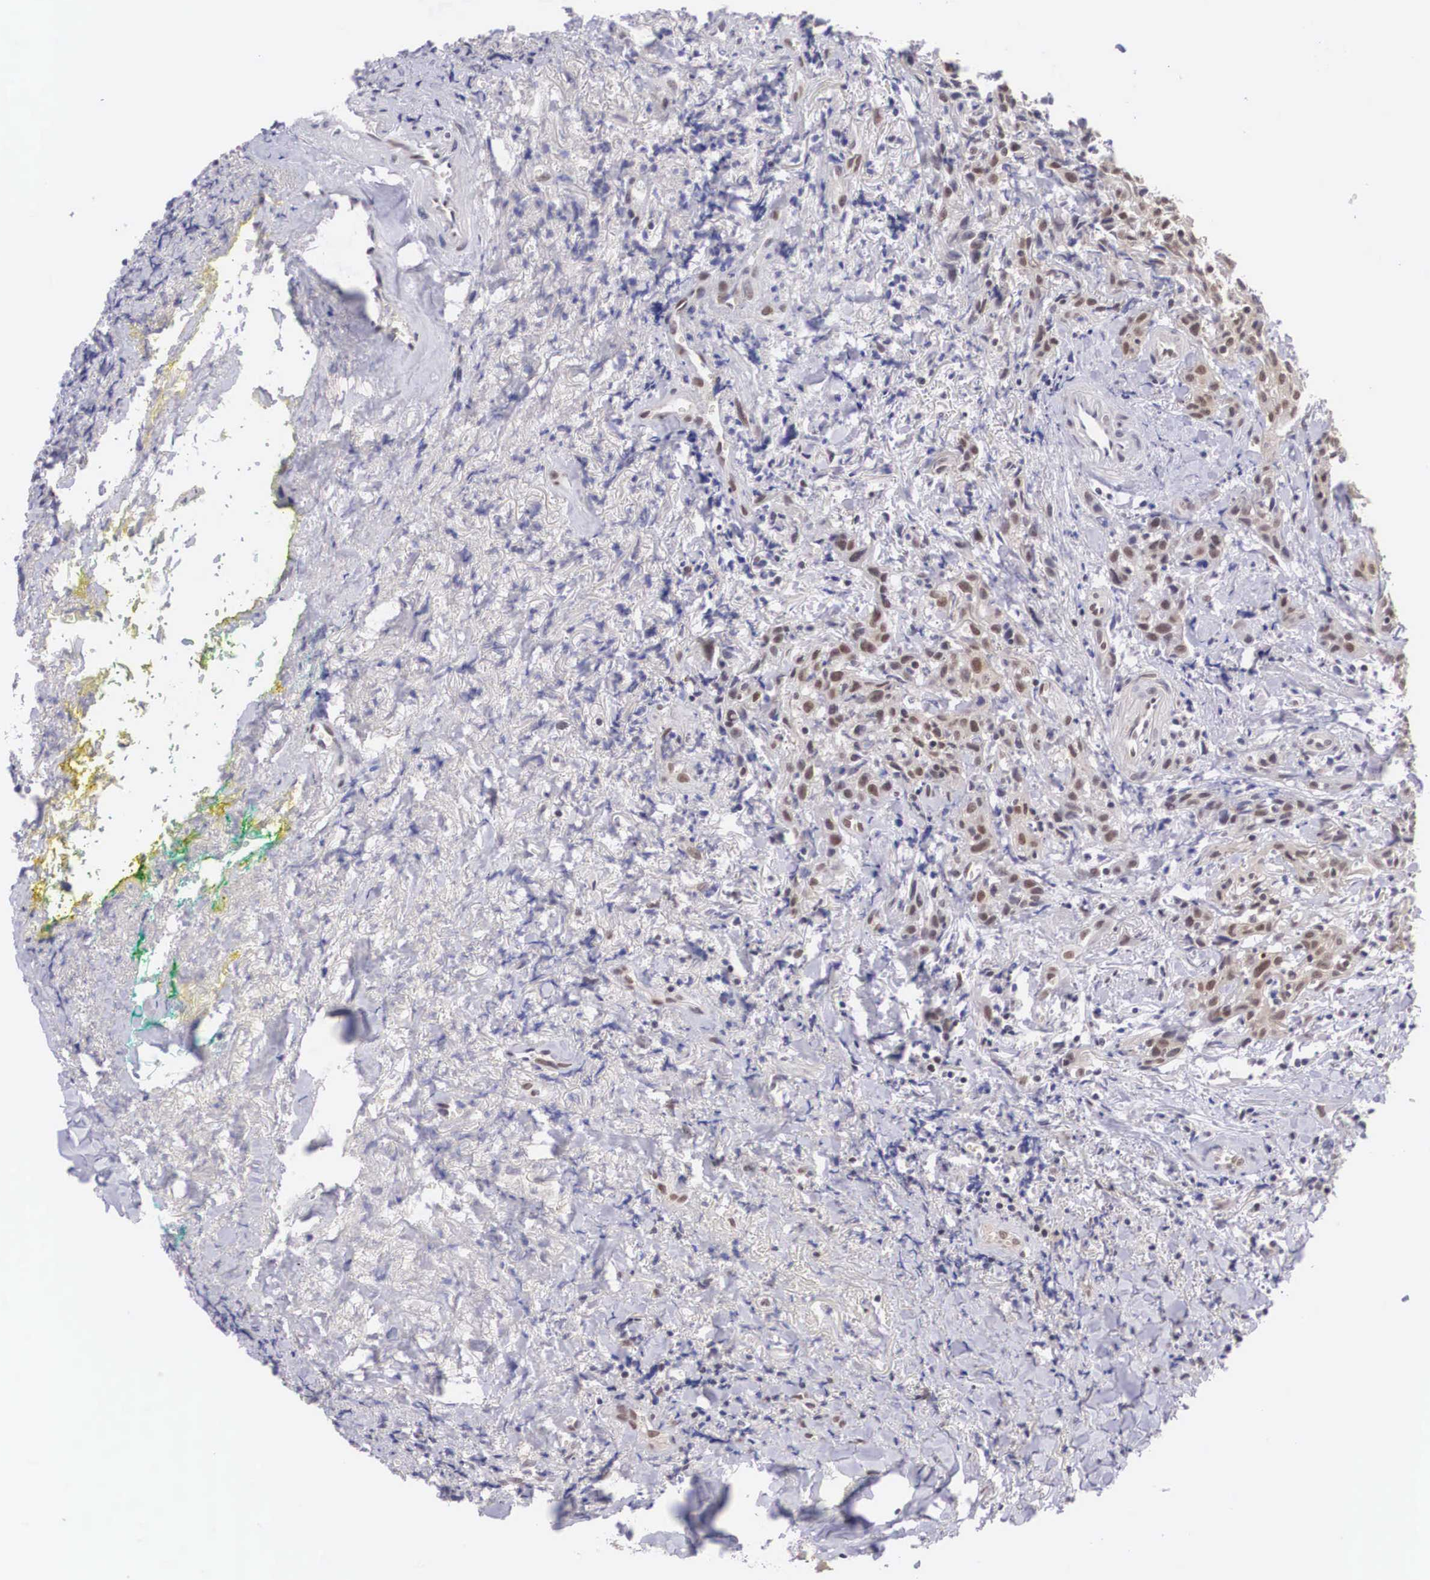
{"staining": {"intensity": "moderate", "quantity": ">75%", "location": "cytoplasmic/membranous,nuclear"}, "tissue": "head and neck cancer", "cell_type": "Tumor cells", "image_type": "cancer", "snomed": [{"axis": "morphology", "description": "Squamous cell carcinoma, NOS"}, {"axis": "topography", "description": "Oral tissue"}, {"axis": "topography", "description": "Head-Neck"}], "caption": "An immunohistochemistry histopathology image of neoplastic tissue is shown. Protein staining in brown shows moderate cytoplasmic/membranous and nuclear positivity in head and neck cancer within tumor cells. The staining is performed using DAB brown chromogen to label protein expression. The nuclei are counter-stained blue using hematoxylin.", "gene": "NINL", "patient": {"sex": "female", "age": 82}}